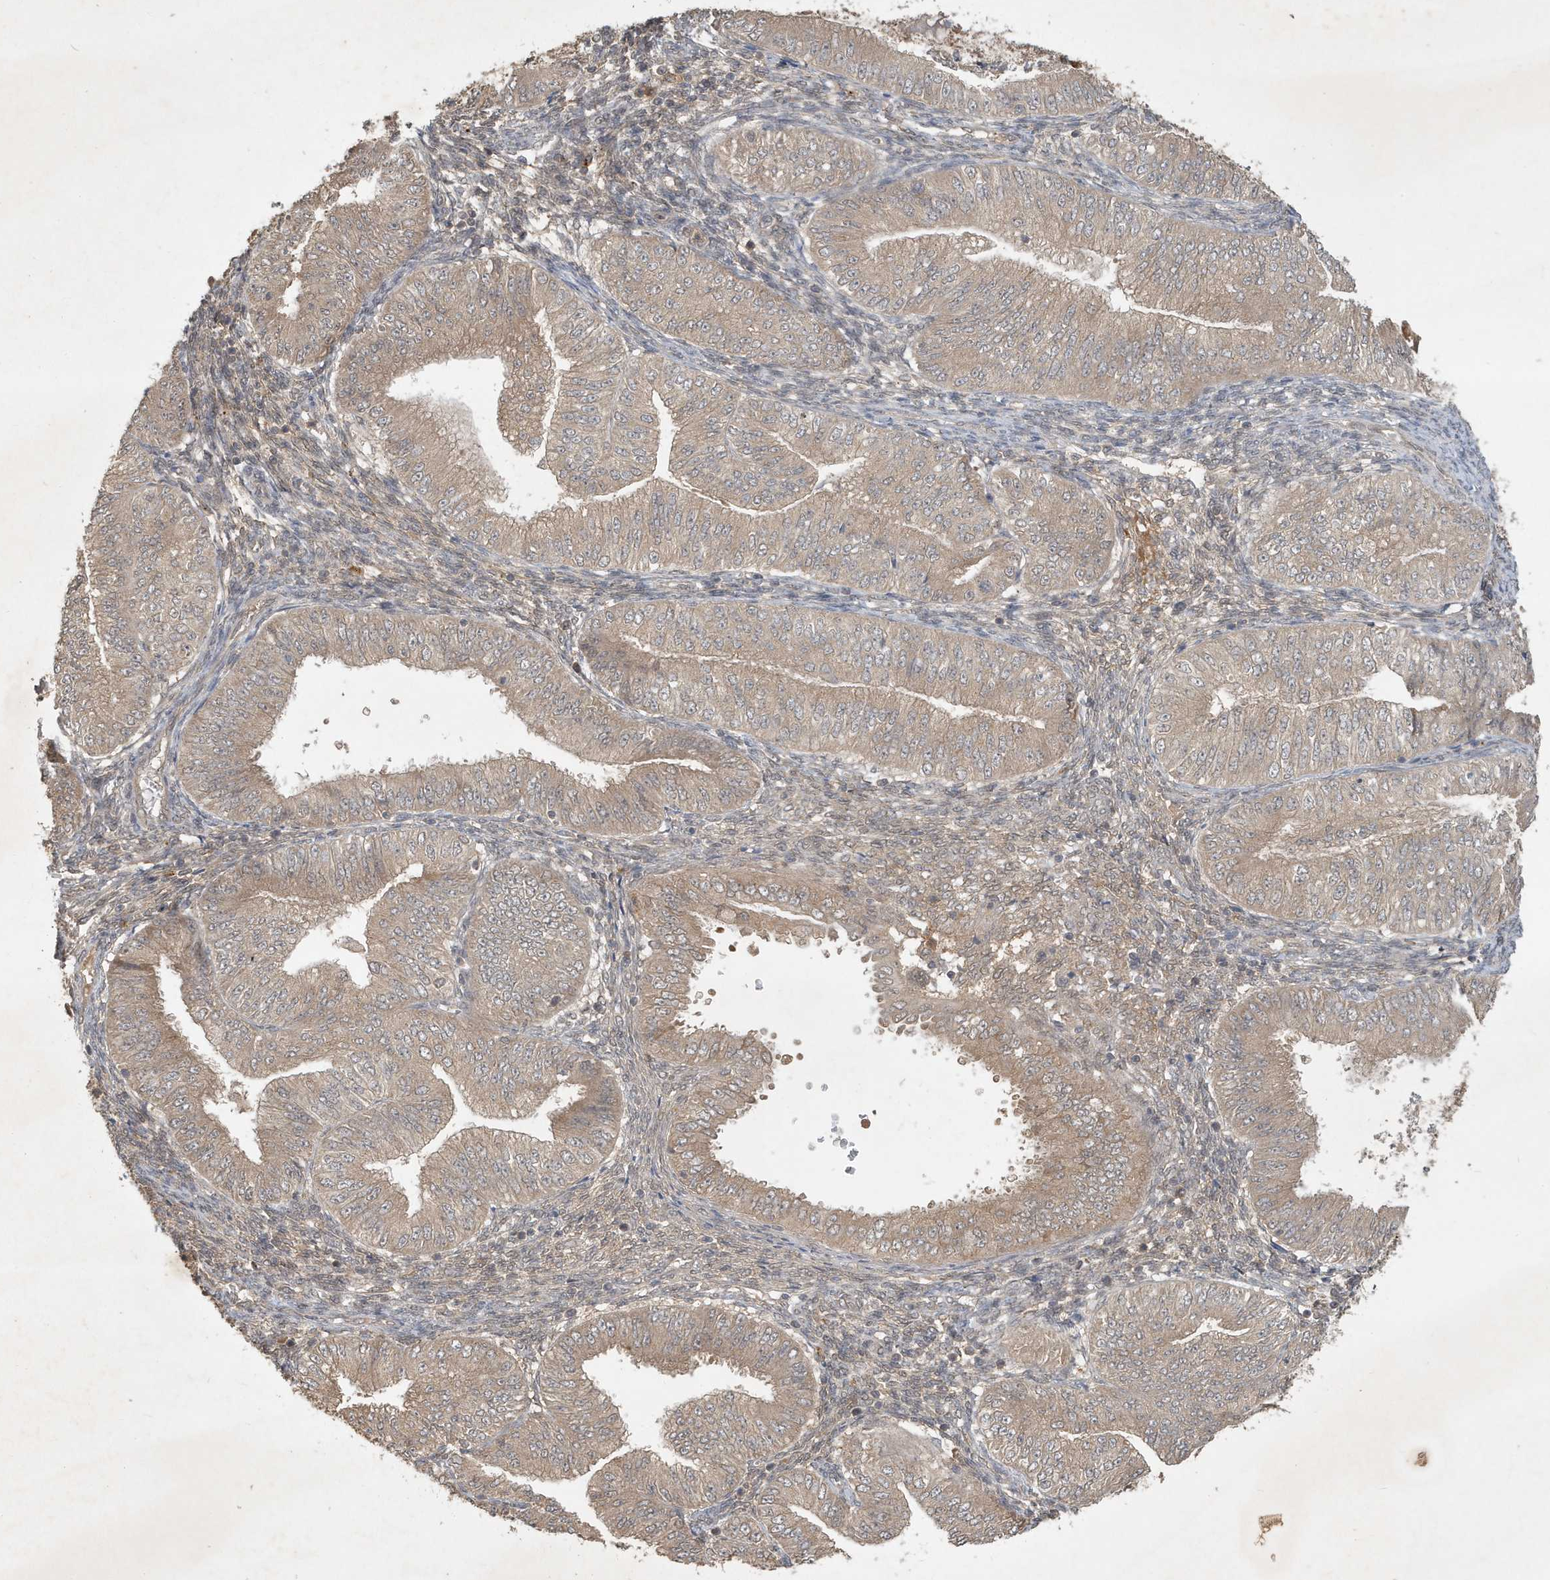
{"staining": {"intensity": "weak", "quantity": ">75%", "location": "cytoplasmic/membranous"}, "tissue": "endometrial cancer", "cell_type": "Tumor cells", "image_type": "cancer", "snomed": [{"axis": "morphology", "description": "Normal tissue, NOS"}, {"axis": "morphology", "description": "Adenocarcinoma, NOS"}, {"axis": "topography", "description": "Endometrium"}], "caption": "High-magnification brightfield microscopy of endometrial cancer stained with DAB (3,3'-diaminobenzidine) (brown) and counterstained with hematoxylin (blue). tumor cells exhibit weak cytoplasmic/membranous staining is seen in approximately>75% of cells. (DAB (3,3'-diaminobenzidine) = brown stain, brightfield microscopy at high magnification).", "gene": "ABCB9", "patient": {"sex": "female", "age": 53}}